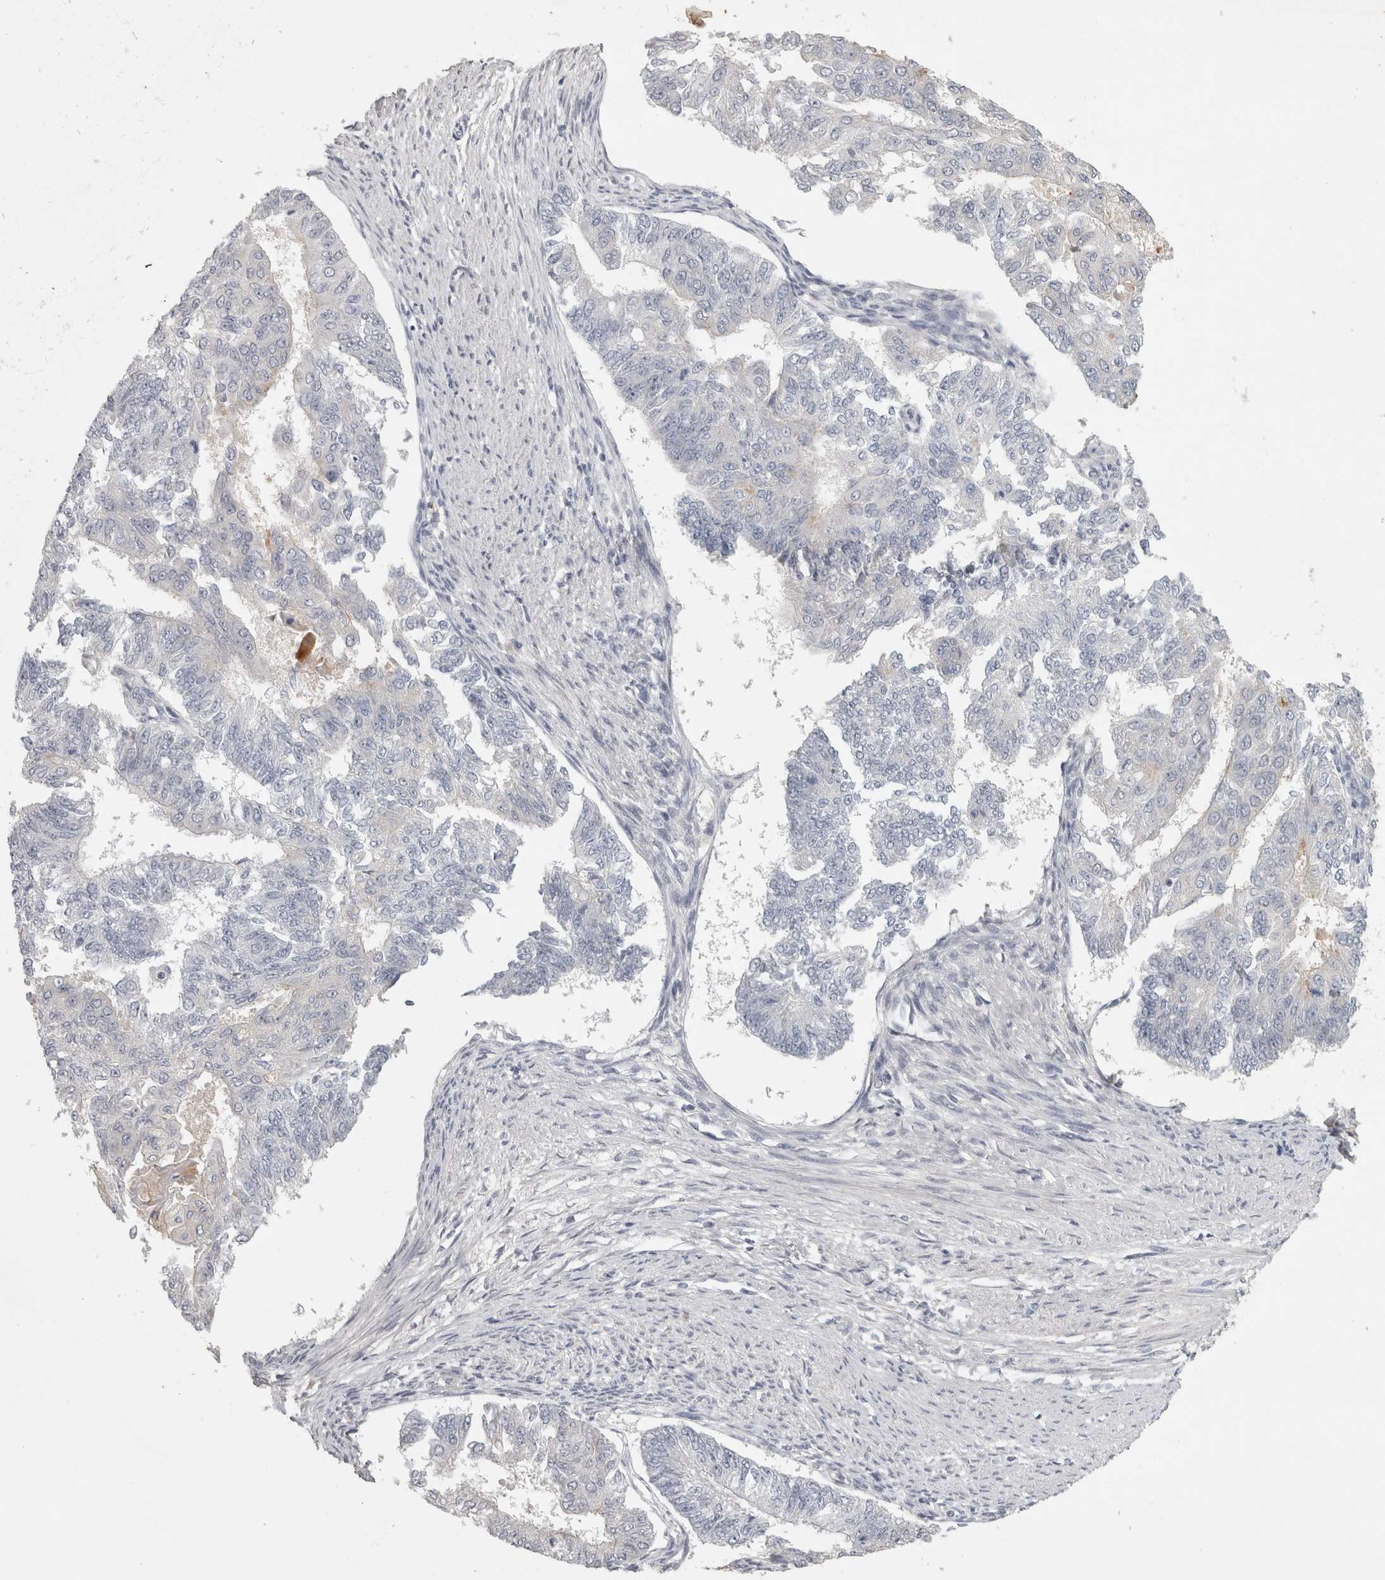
{"staining": {"intensity": "negative", "quantity": "none", "location": "none"}, "tissue": "endometrial cancer", "cell_type": "Tumor cells", "image_type": "cancer", "snomed": [{"axis": "morphology", "description": "Adenocarcinoma, NOS"}, {"axis": "topography", "description": "Endometrium"}], "caption": "Tumor cells show no significant protein staining in adenocarcinoma (endometrial). (DAB immunohistochemistry, high magnification).", "gene": "ENPP7", "patient": {"sex": "female", "age": 32}}